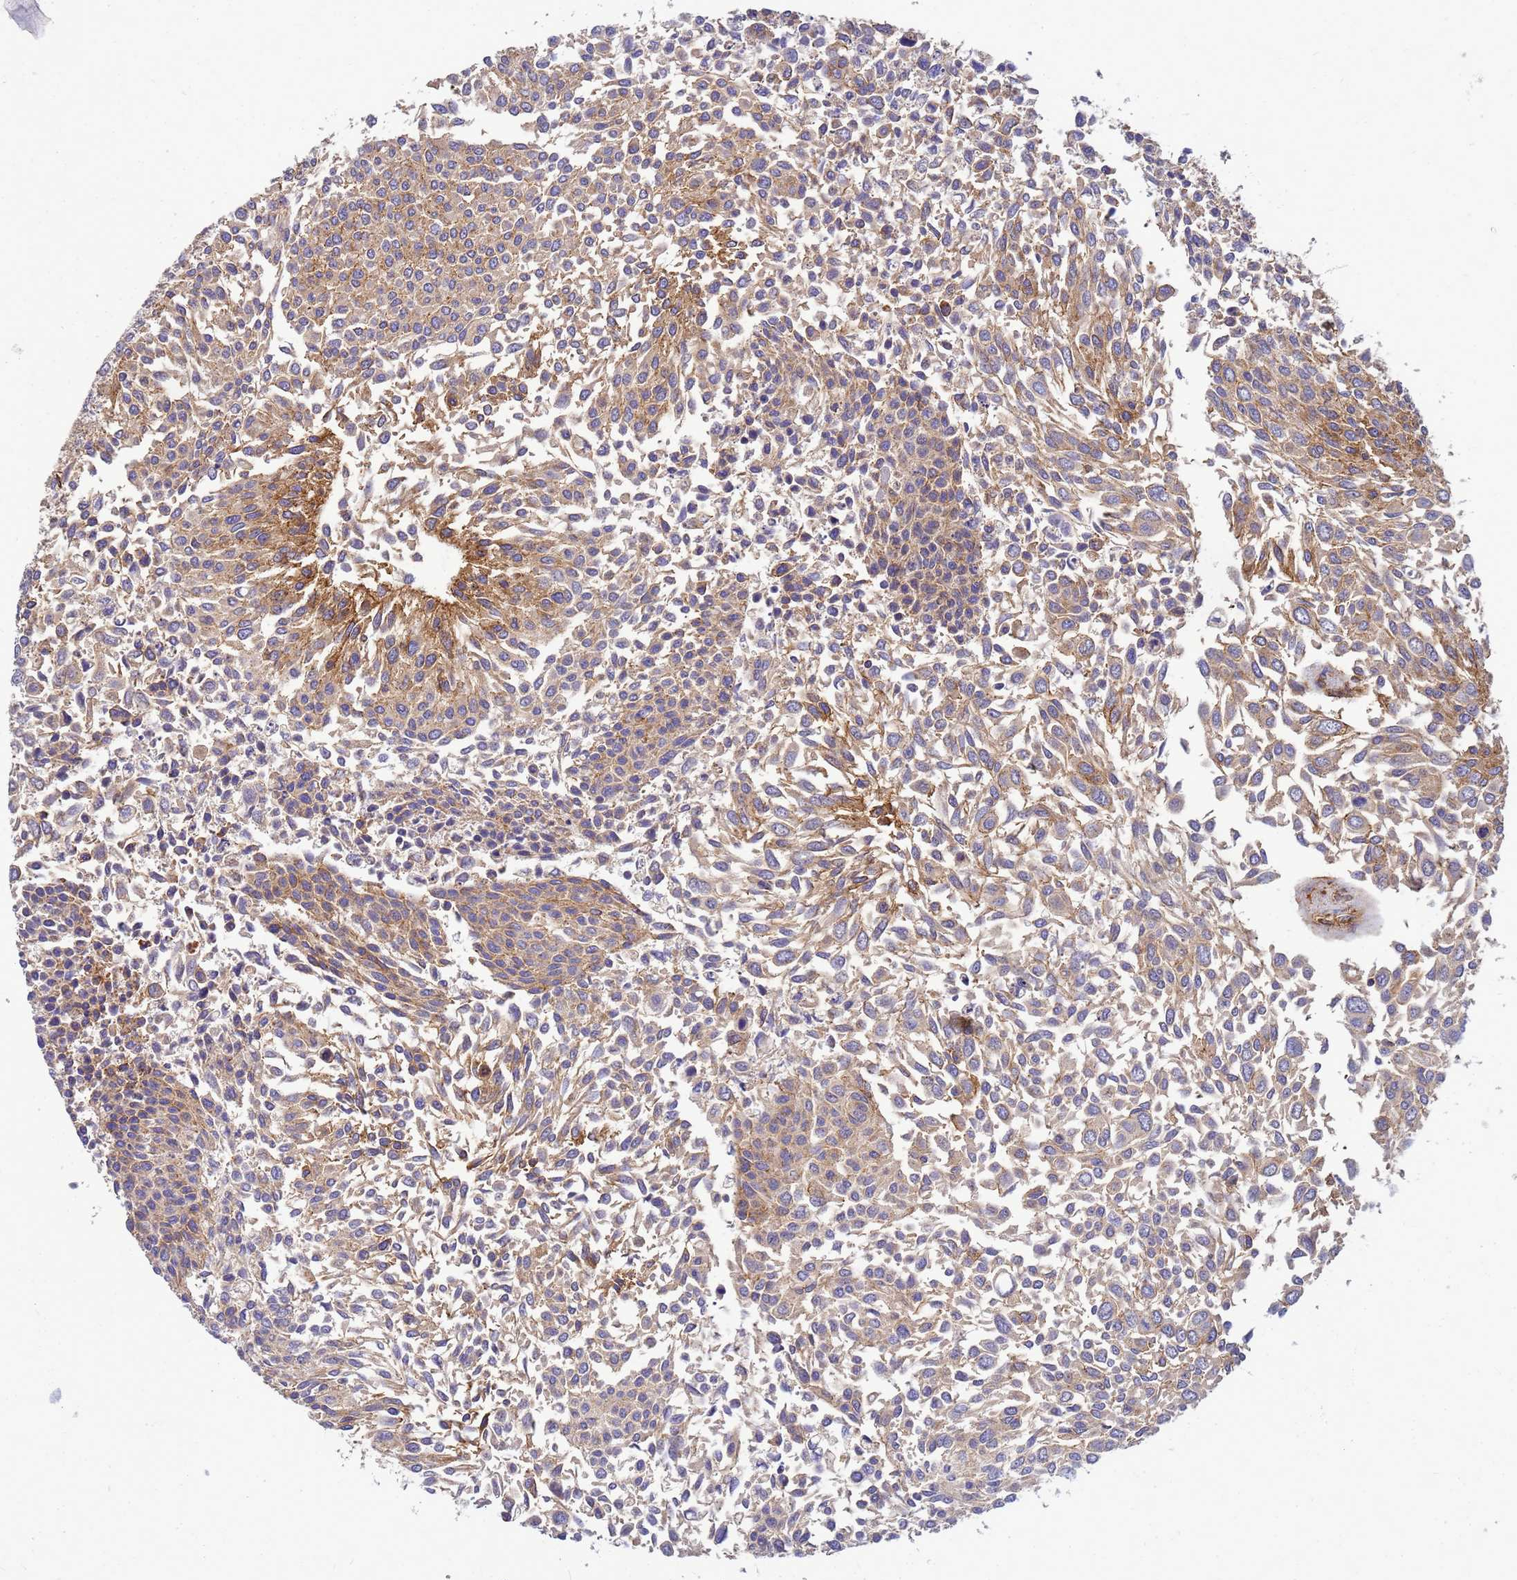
{"staining": {"intensity": "moderate", "quantity": "<25%", "location": "cytoplasmic/membranous"}, "tissue": "urothelial cancer", "cell_type": "Tumor cells", "image_type": "cancer", "snomed": [{"axis": "morphology", "description": "Urothelial carcinoma, NOS"}, {"axis": "topography", "description": "Urinary bladder"}], "caption": "A brown stain labels moderate cytoplasmic/membranous staining of a protein in human transitional cell carcinoma tumor cells.", "gene": "C2CD5", "patient": {"sex": "male", "age": 55}}